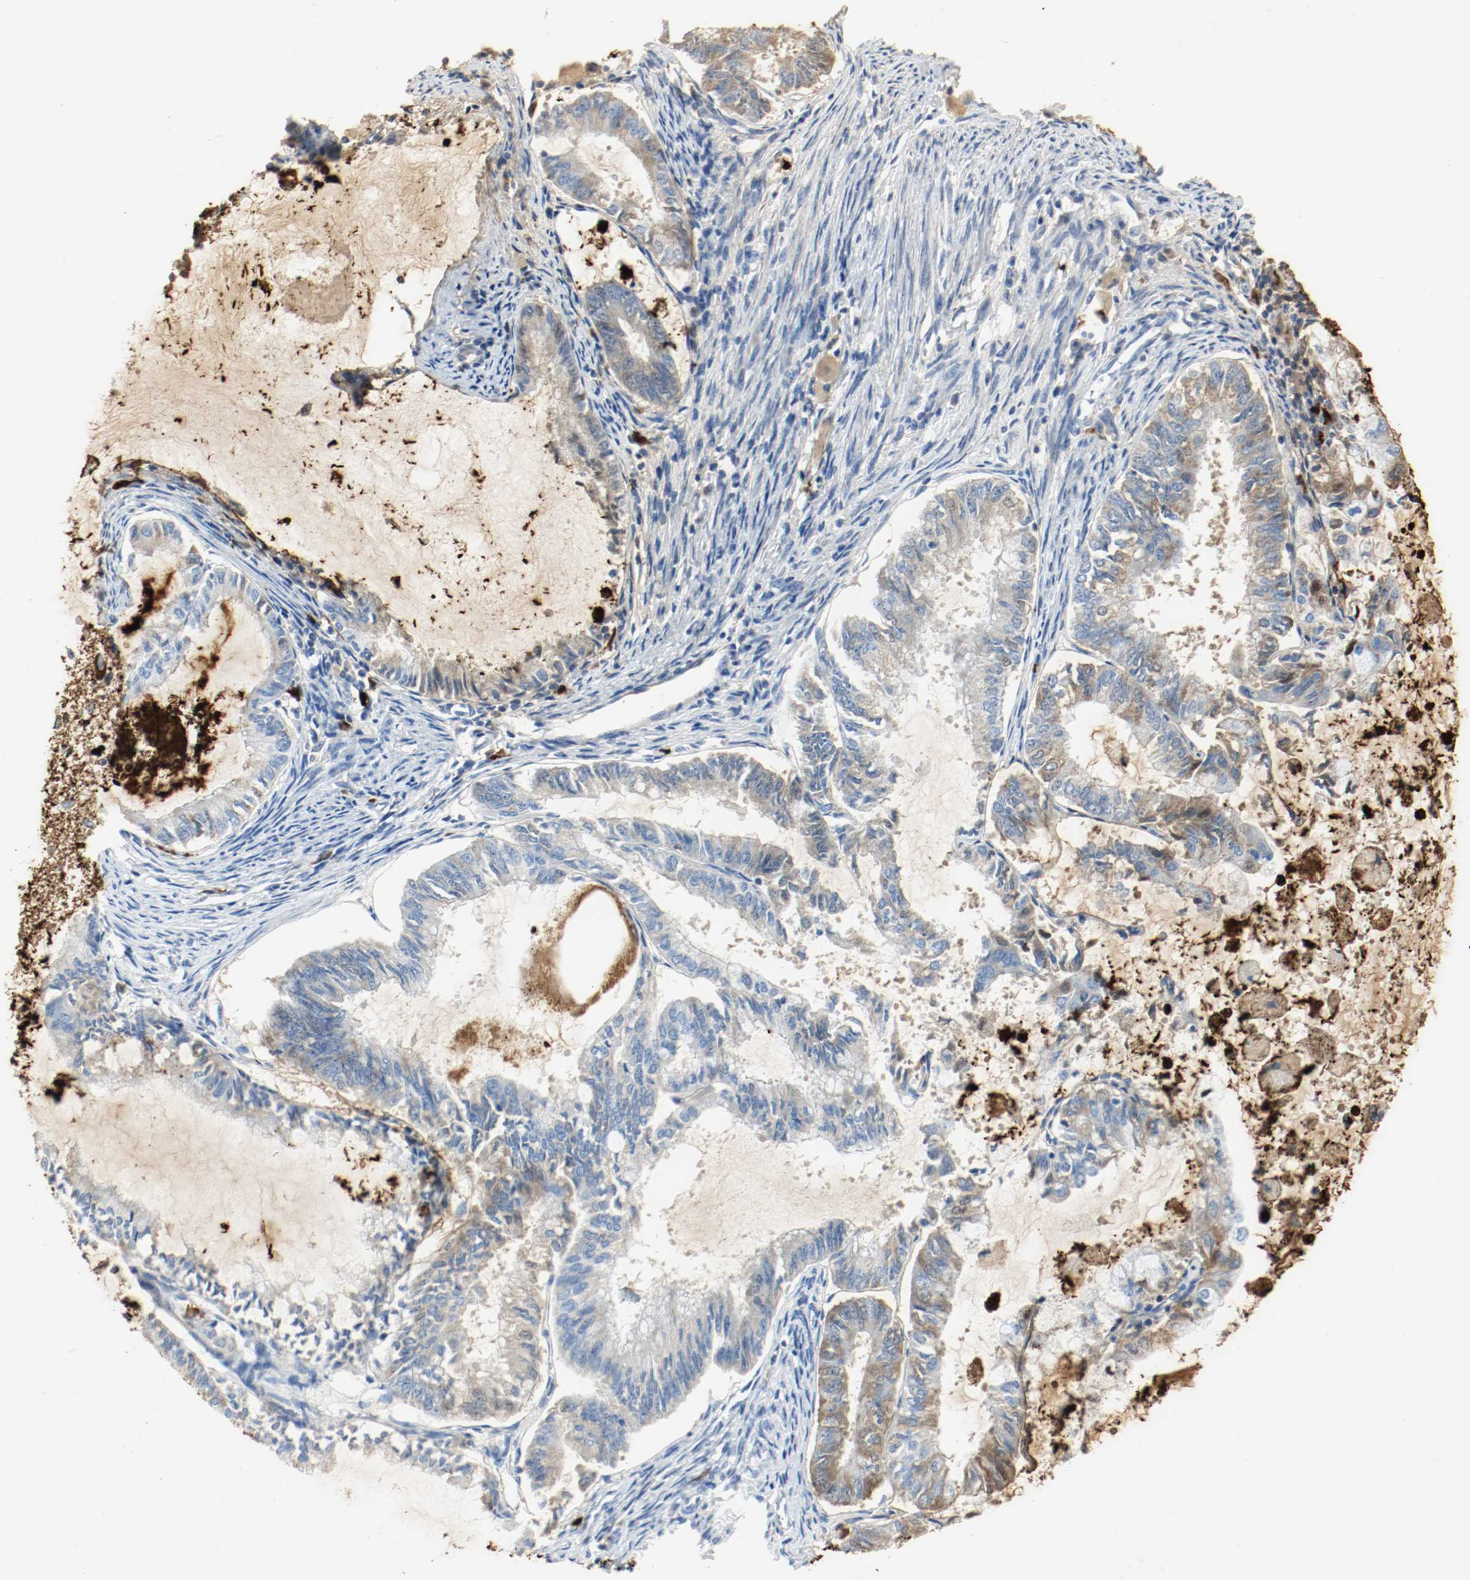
{"staining": {"intensity": "moderate", "quantity": "25%-75%", "location": "cytoplasmic/membranous"}, "tissue": "endometrial cancer", "cell_type": "Tumor cells", "image_type": "cancer", "snomed": [{"axis": "morphology", "description": "Adenocarcinoma, NOS"}, {"axis": "topography", "description": "Endometrium"}], "caption": "Immunohistochemistry (IHC) photomicrograph of neoplastic tissue: endometrial cancer stained using immunohistochemistry displays medium levels of moderate protein expression localized specifically in the cytoplasmic/membranous of tumor cells, appearing as a cytoplasmic/membranous brown color.", "gene": "S100A9", "patient": {"sex": "female", "age": 86}}